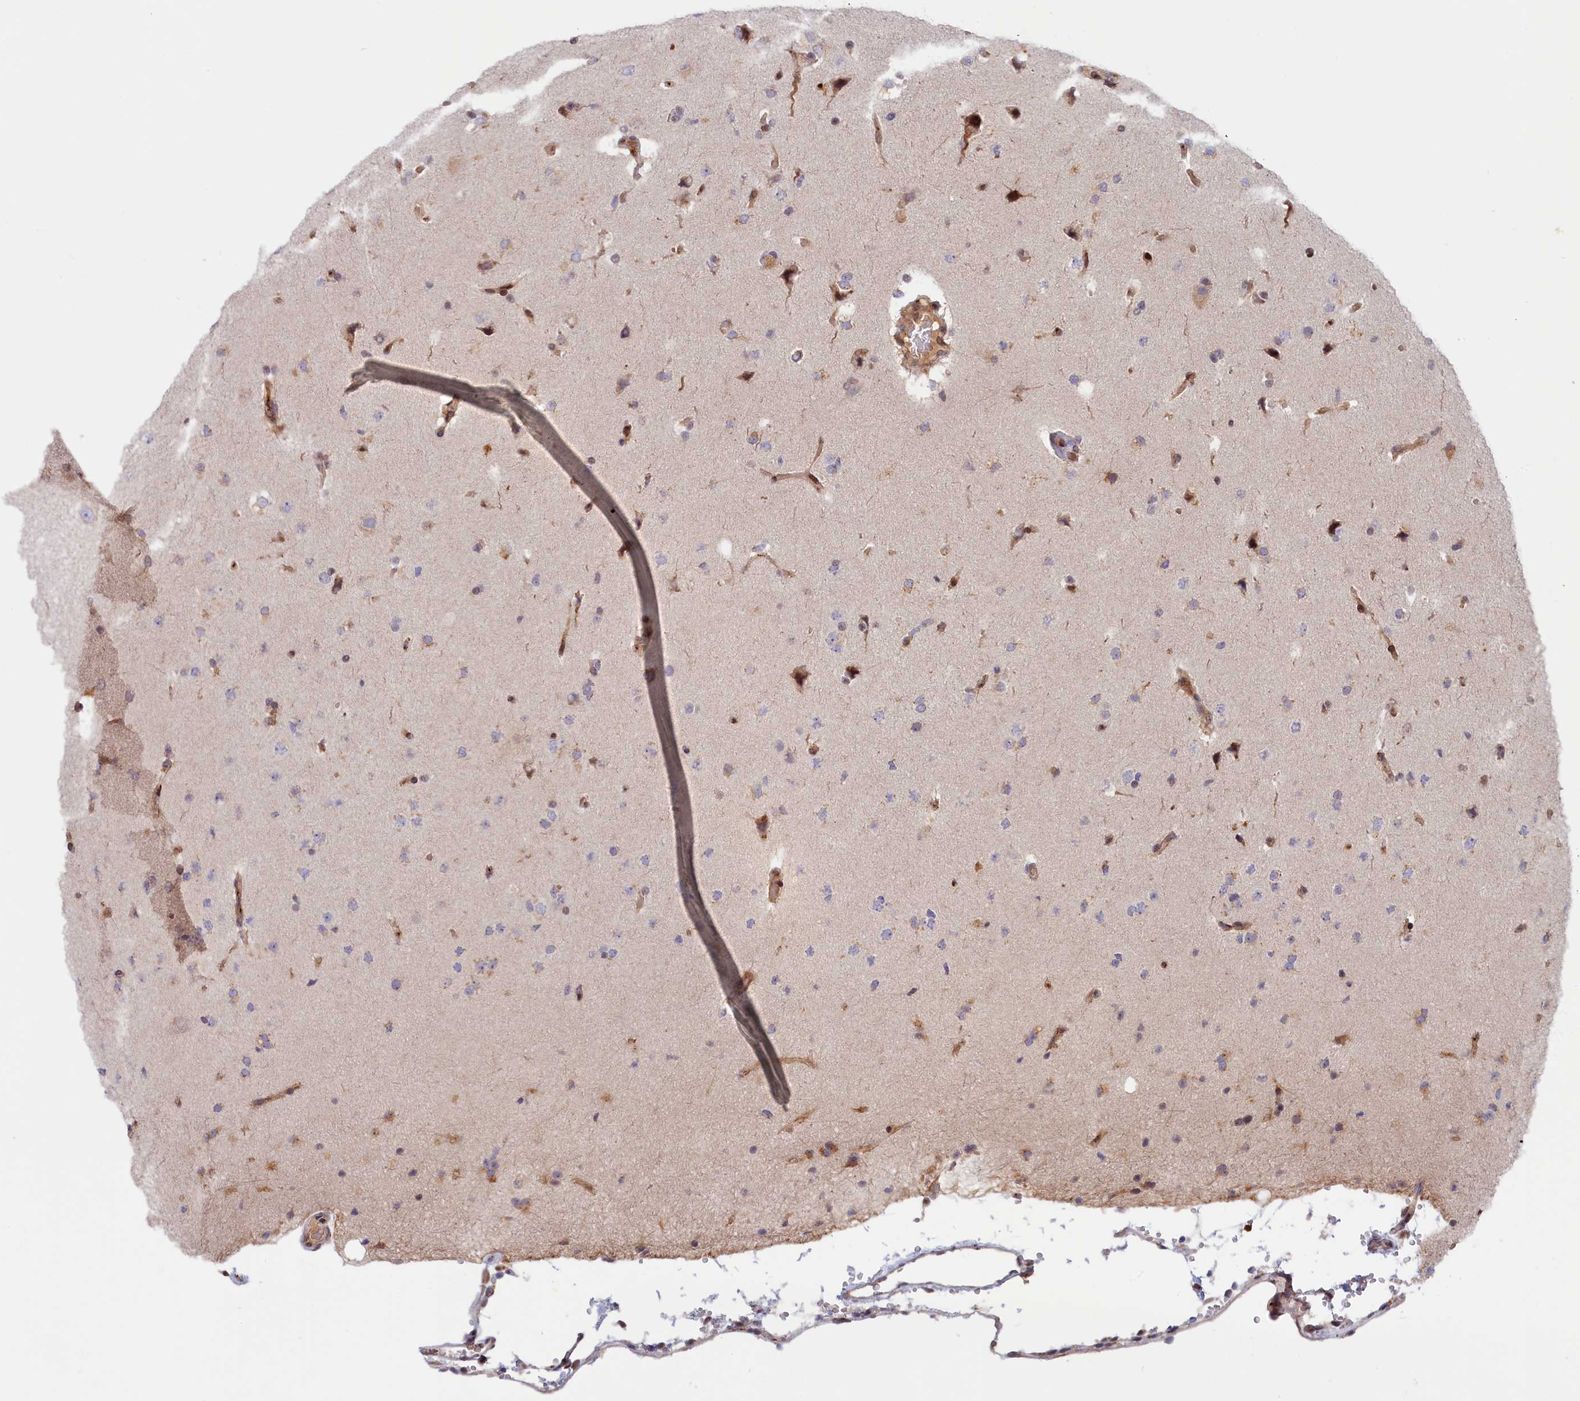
{"staining": {"intensity": "negative", "quantity": "none", "location": "none"}, "tissue": "glioma", "cell_type": "Tumor cells", "image_type": "cancer", "snomed": [{"axis": "morphology", "description": "Glioma, malignant, High grade"}, {"axis": "topography", "description": "Brain"}], "caption": "Tumor cells show no significant protein staining in malignant glioma (high-grade).", "gene": "CHST12", "patient": {"sex": "male", "age": 72}}